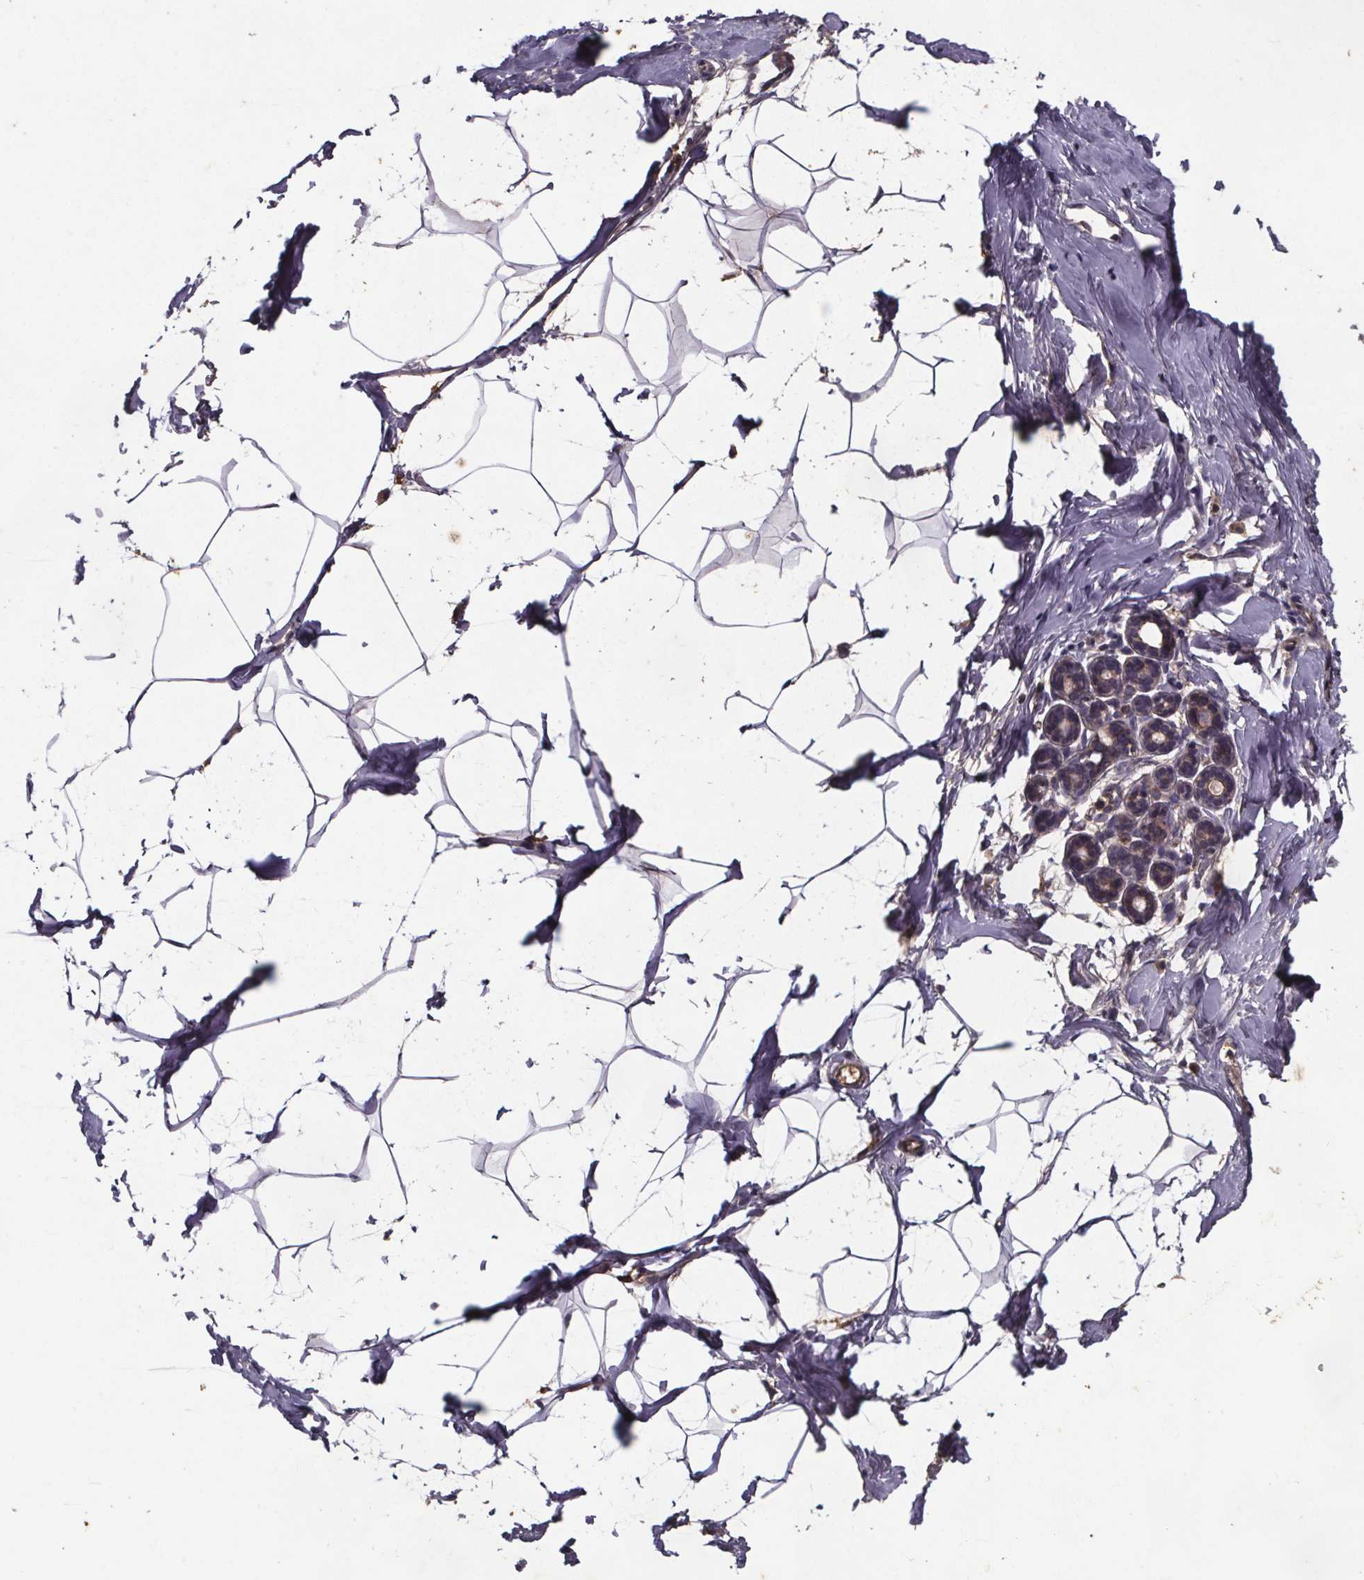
{"staining": {"intensity": "negative", "quantity": "none", "location": "none"}, "tissue": "breast", "cell_type": "Adipocytes", "image_type": "normal", "snomed": [{"axis": "morphology", "description": "Normal tissue, NOS"}, {"axis": "topography", "description": "Breast"}], "caption": "IHC micrograph of normal breast: human breast stained with DAB shows no significant protein expression in adipocytes. (IHC, brightfield microscopy, high magnification).", "gene": "FASTKD3", "patient": {"sex": "female", "age": 32}}